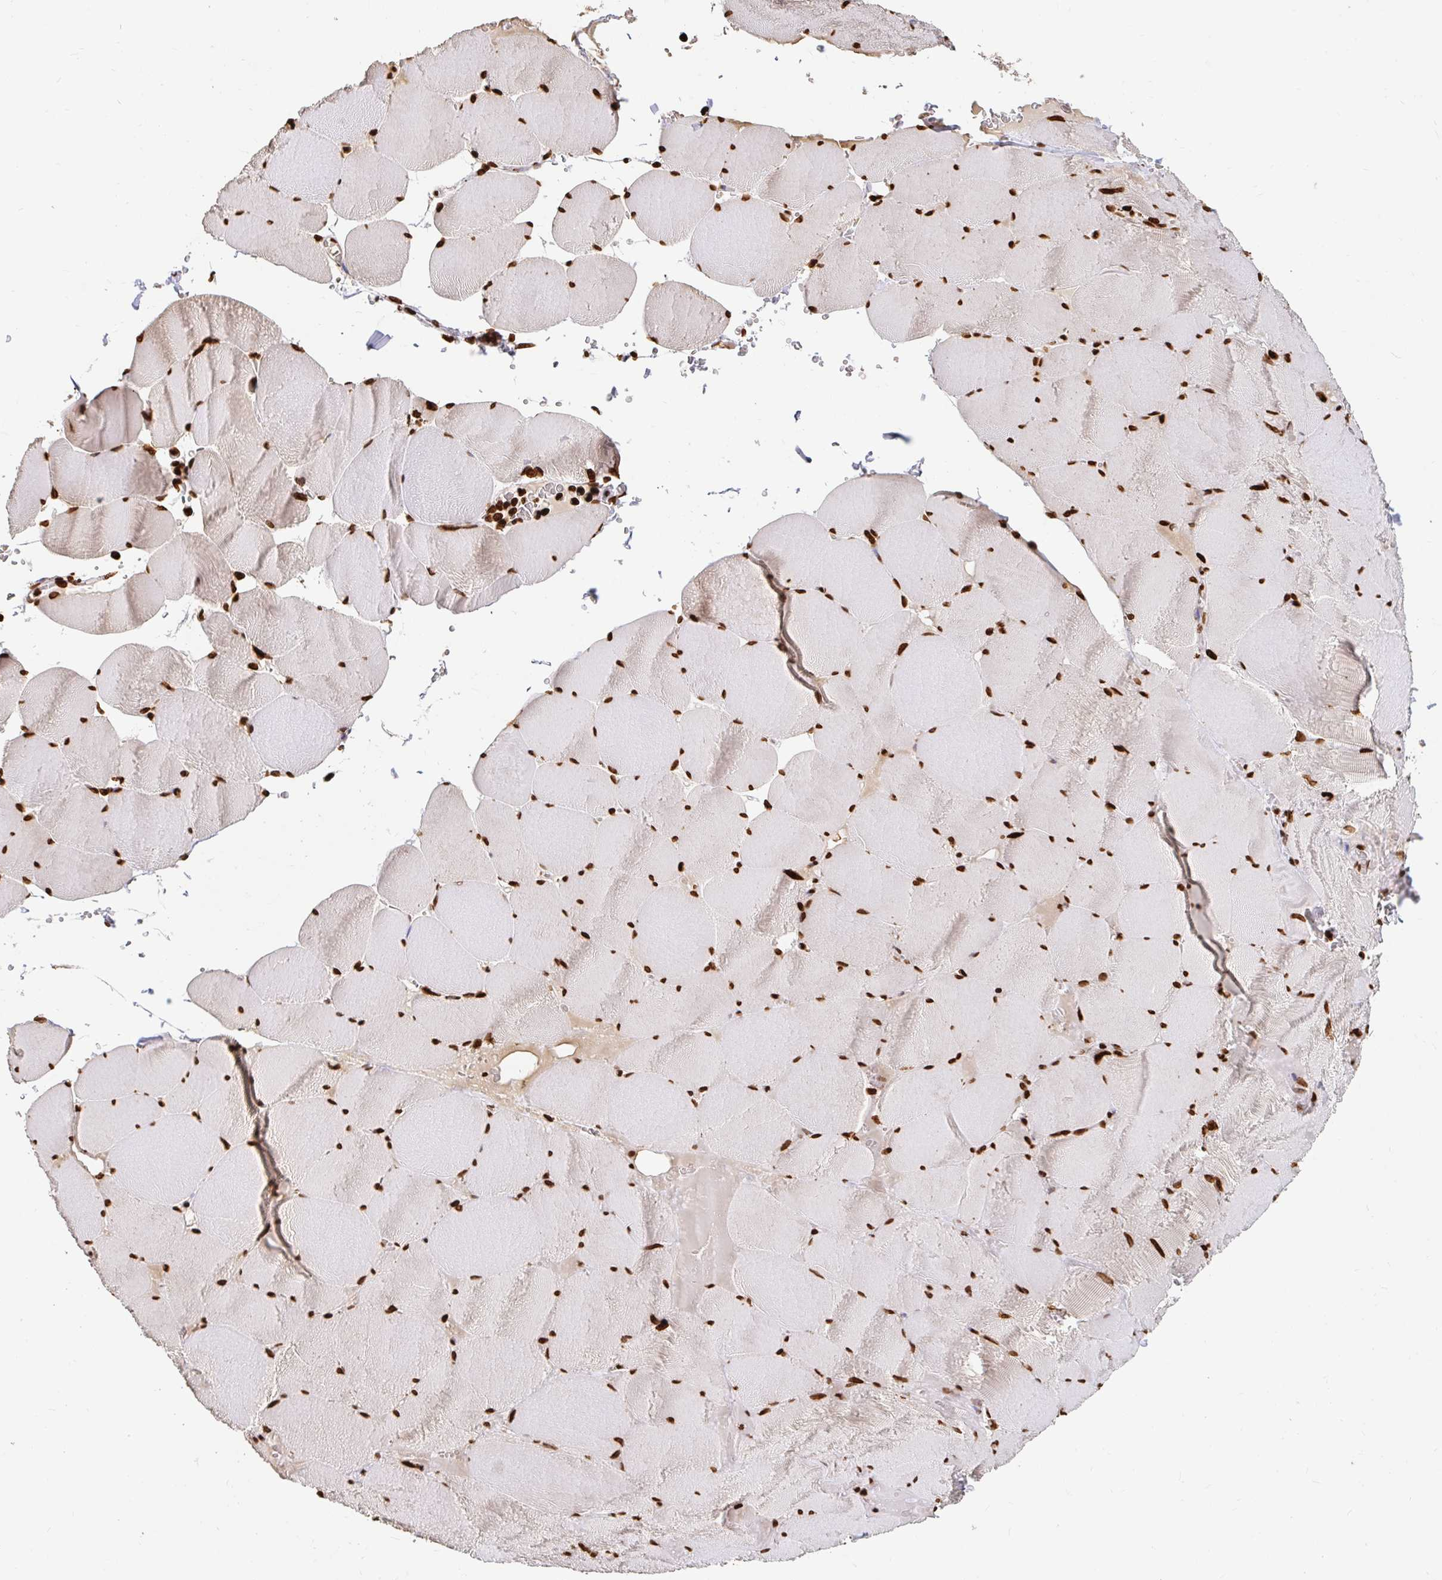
{"staining": {"intensity": "strong", "quantity": ">75%", "location": "nuclear"}, "tissue": "skeletal muscle", "cell_type": "Myocytes", "image_type": "normal", "snomed": [{"axis": "morphology", "description": "Normal tissue, NOS"}, {"axis": "topography", "description": "Skeletal muscle"}, {"axis": "topography", "description": "Head-Neck"}], "caption": "Brown immunohistochemical staining in benign skeletal muscle displays strong nuclear expression in approximately >75% of myocytes.", "gene": "H2BC5", "patient": {"sex": "male", "age": 66}}